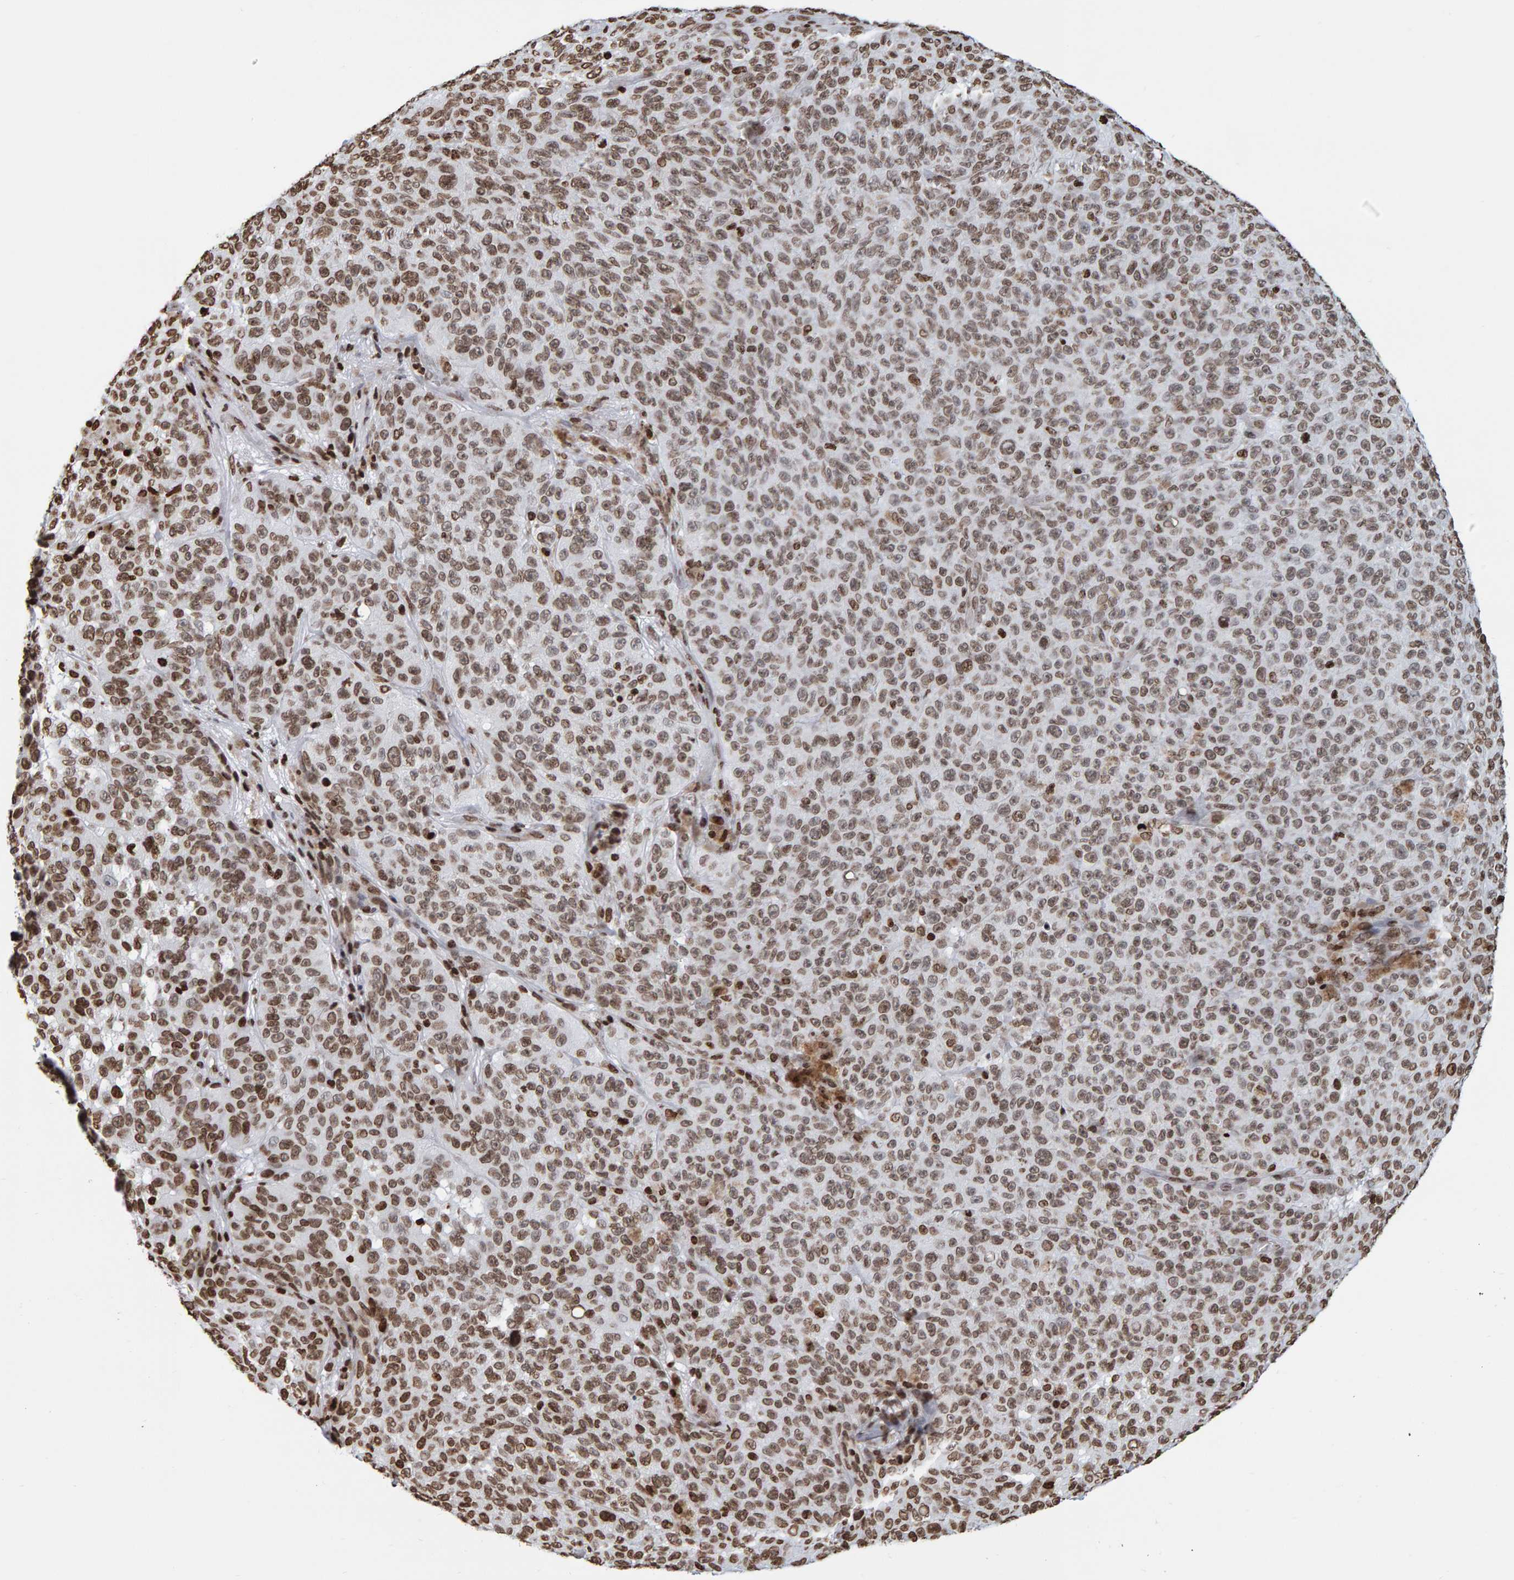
{"staining": {"intensity": "moderate", "quantity": ">75%", "location": "cytoplasmic/membranous,nuclear"}, "tissue": "melanoma", "cell_type": "Tumor cells", "image_type": "cancer", "snomed": [{"axis": "morphology", "description": "Malignant melanoma, NOS"}, {"axis": "topography", "description": "Skin"}], "caption": "Malignant melanoma tissue demonstrates moderate cytoplasmic/membranous and nuclear staining in approximately >75% of tumor cells", "gene": "BRF2", "patient": {"sex": "female", "age": 82}}